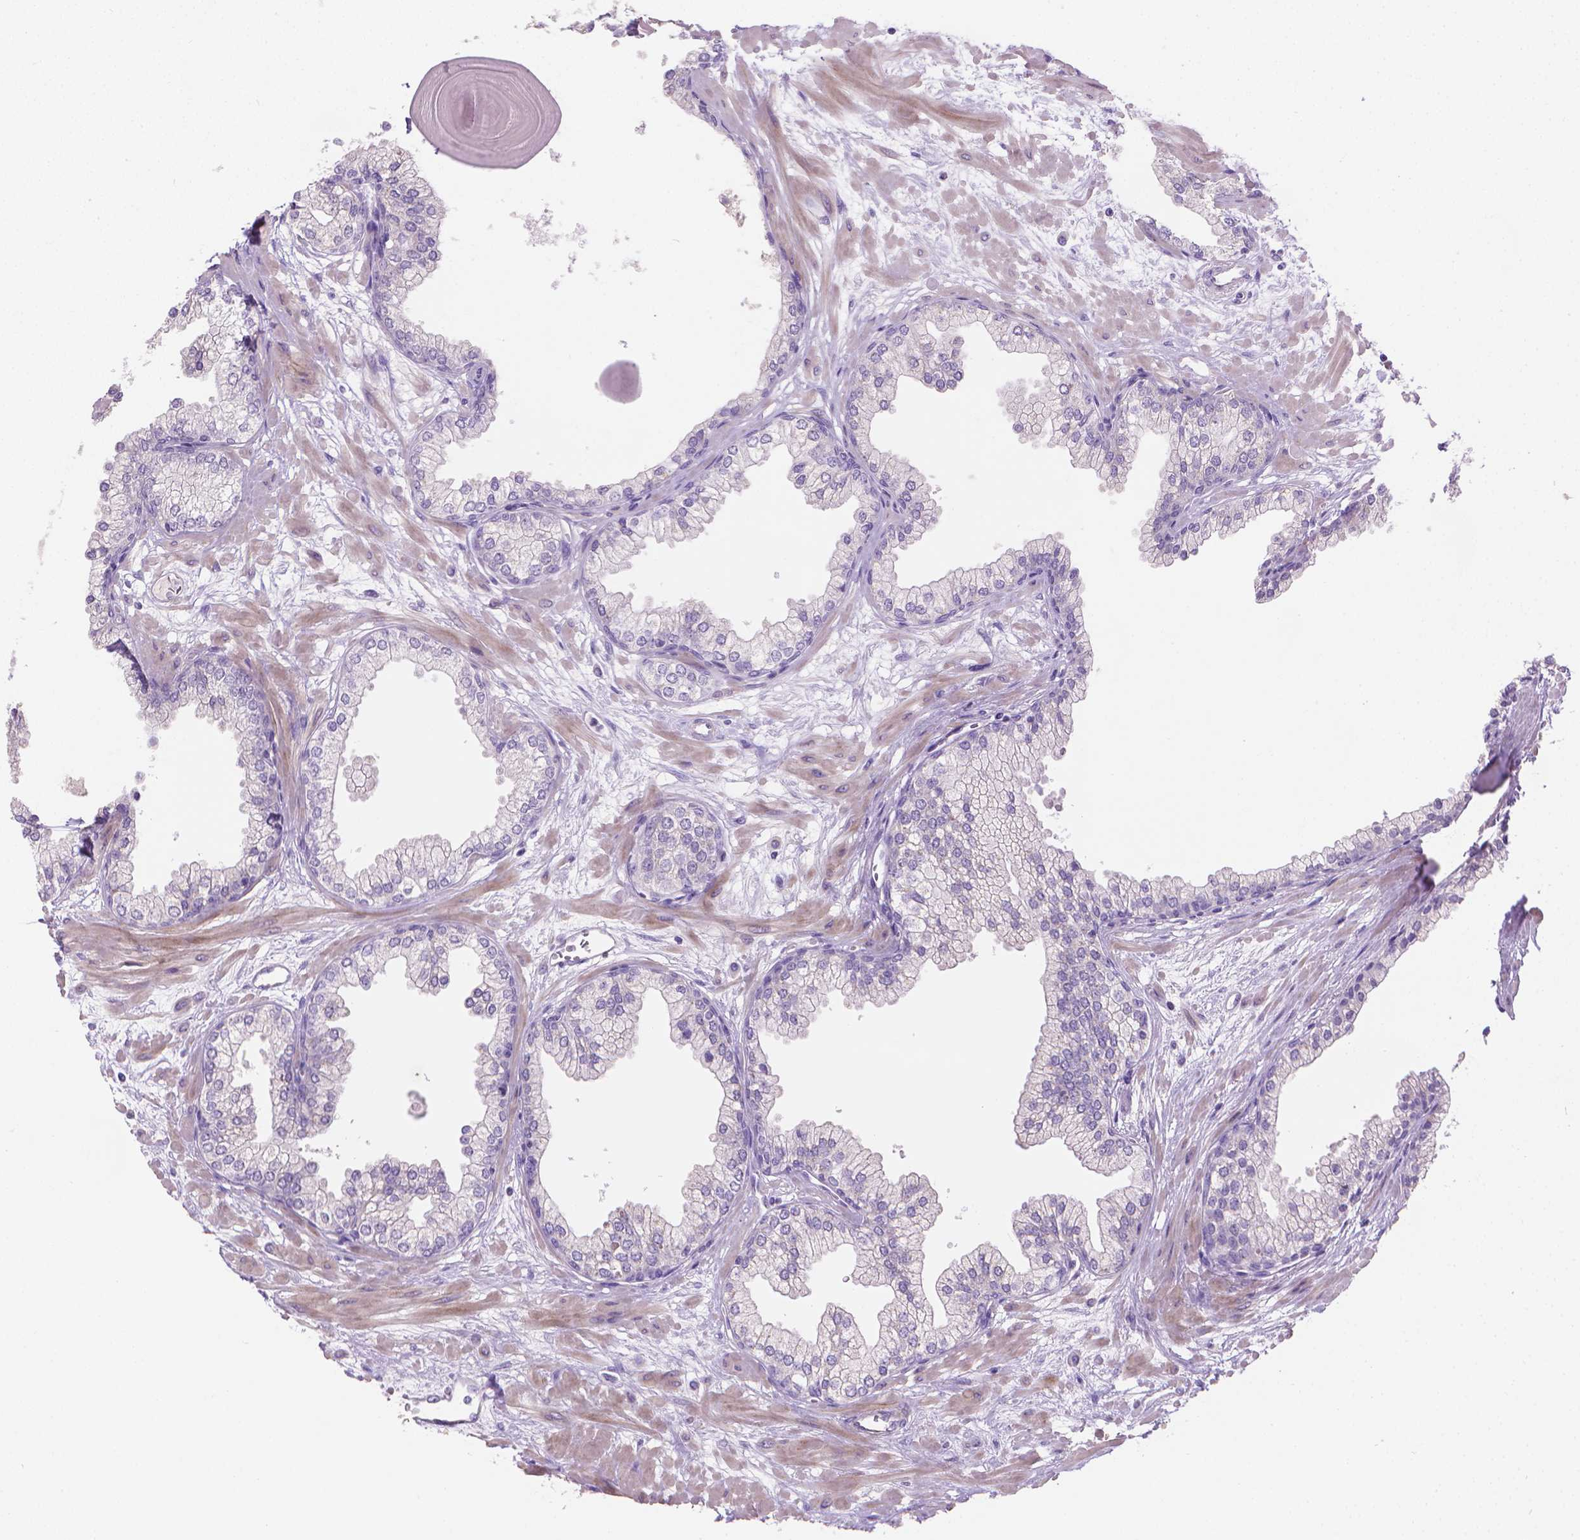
{"staining": {"intensity": "negative", "quantity": "none", "location": "none"}, "tissue": "prostate", "cell_type": "Glandular cells", "image_type": "normal", "snomed": [{"axis": "morphology", "description": "Normal tissue, NOS"}, {"axis": "topography", "description": "Prostate"}, {"axis": "topography", "description": "Peripheral nerve tissue"}], "caption": "Immunohistochemical staining of benign prostate shows no significant expression in glandular cells. Brightfield microscopy of immunohistochemistry (IHC) stained with DAB (3,3'-diaminobenzidine) (brown) and hematoxylin (blue), captured at high magnification.", "gene": "GSDMA", "patient": {"sex": "male", "age": 61}}